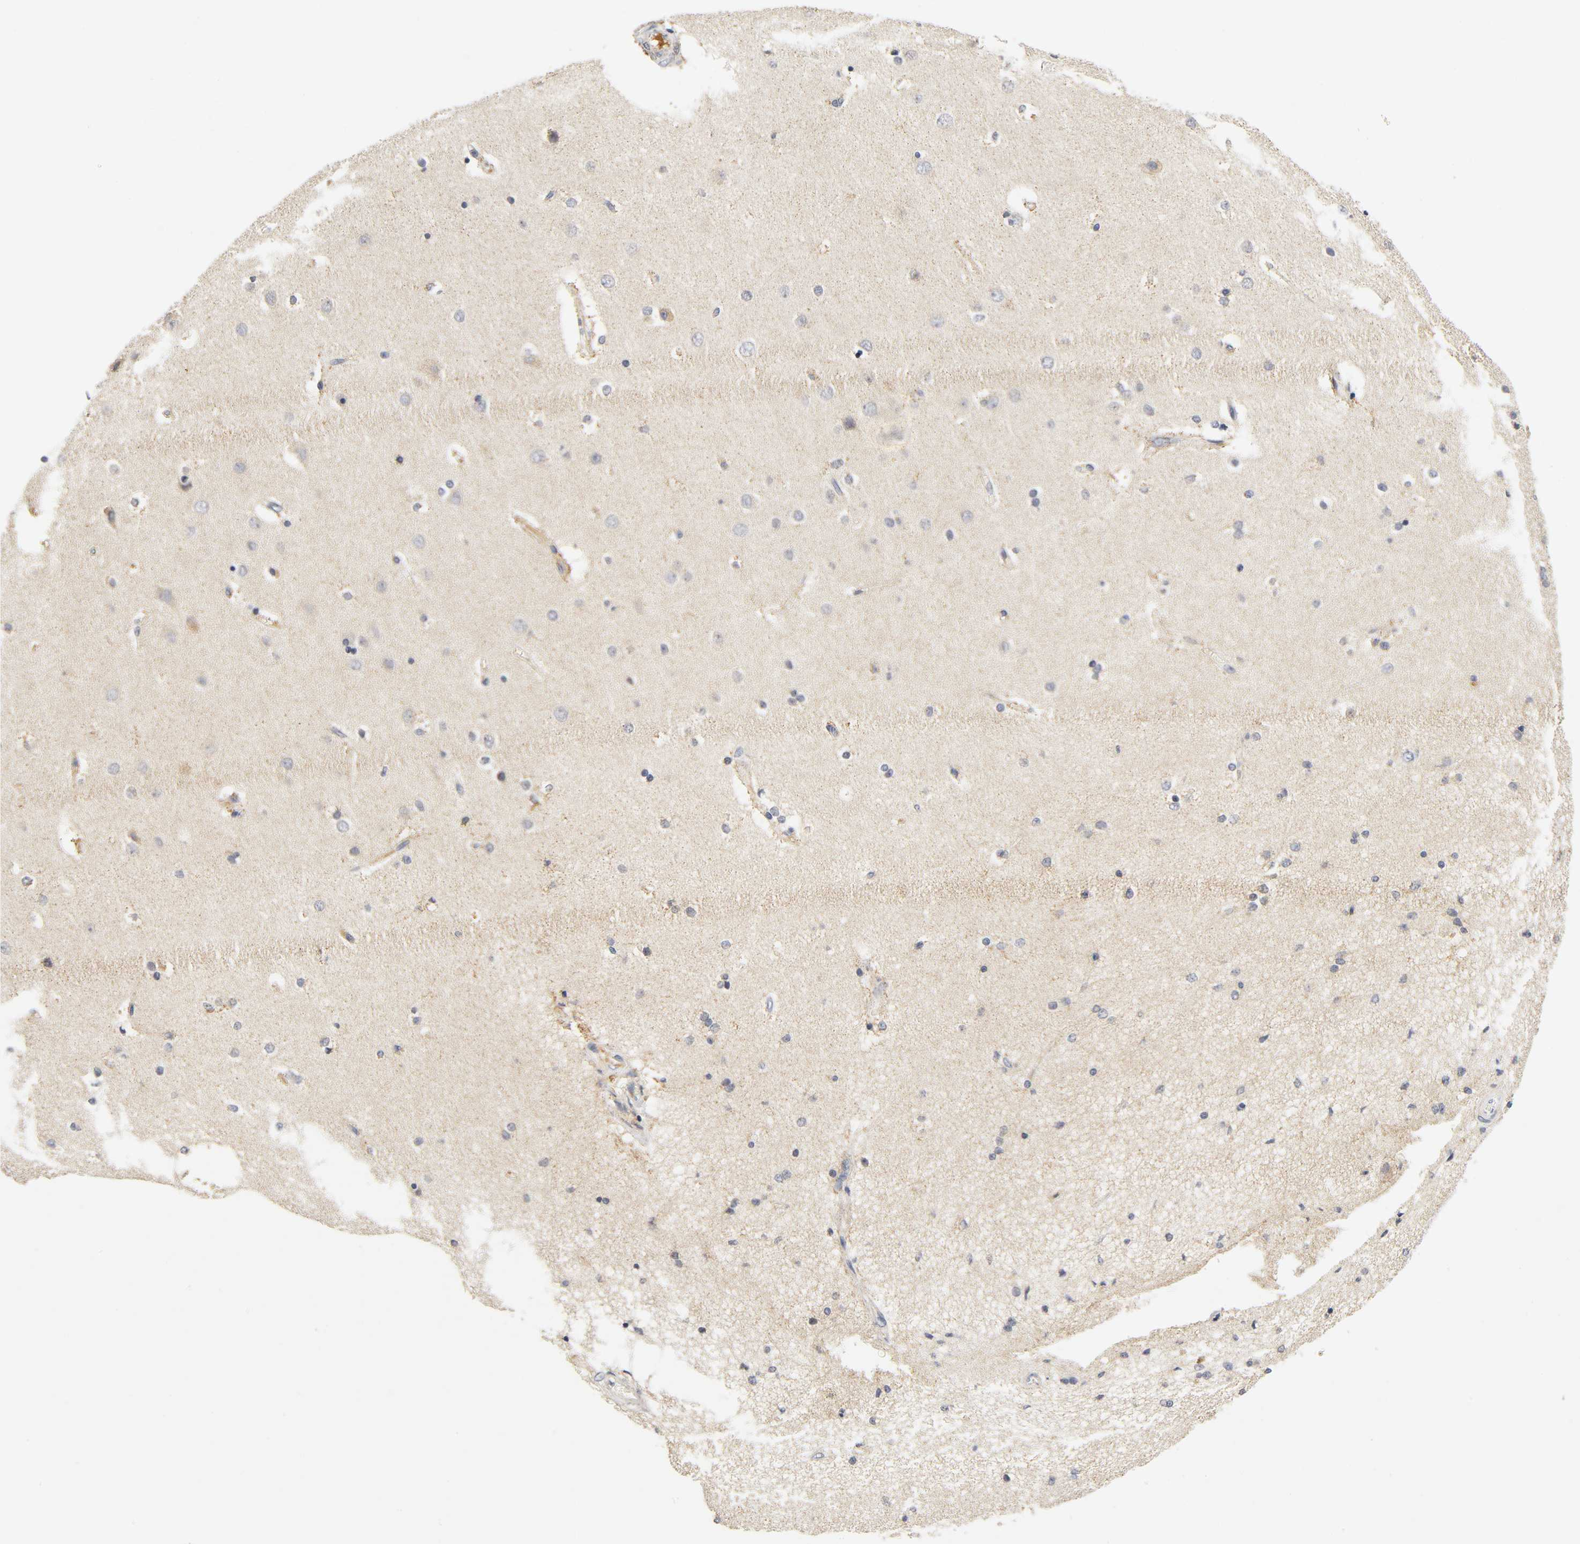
{"staining": {"intensity": "negative", "quantity": "none", "location": "none"}, "tissue": "cerebral cortex", "cell_type": "Endothelial cells", "image_type": "normal", "snomed": [{"axis": "morphology", "description": "Normal tissue, NOS"}, {"axis": "topography", "description": "Cerebral cortex"}], "caption": "IHC image of normal cerebral cortex: human cerebral cortex stained with DAB shows no significant protein expression in endothelial cells.", "gene": "NRP1", "patient": {"sex": "female", "age": 54}}